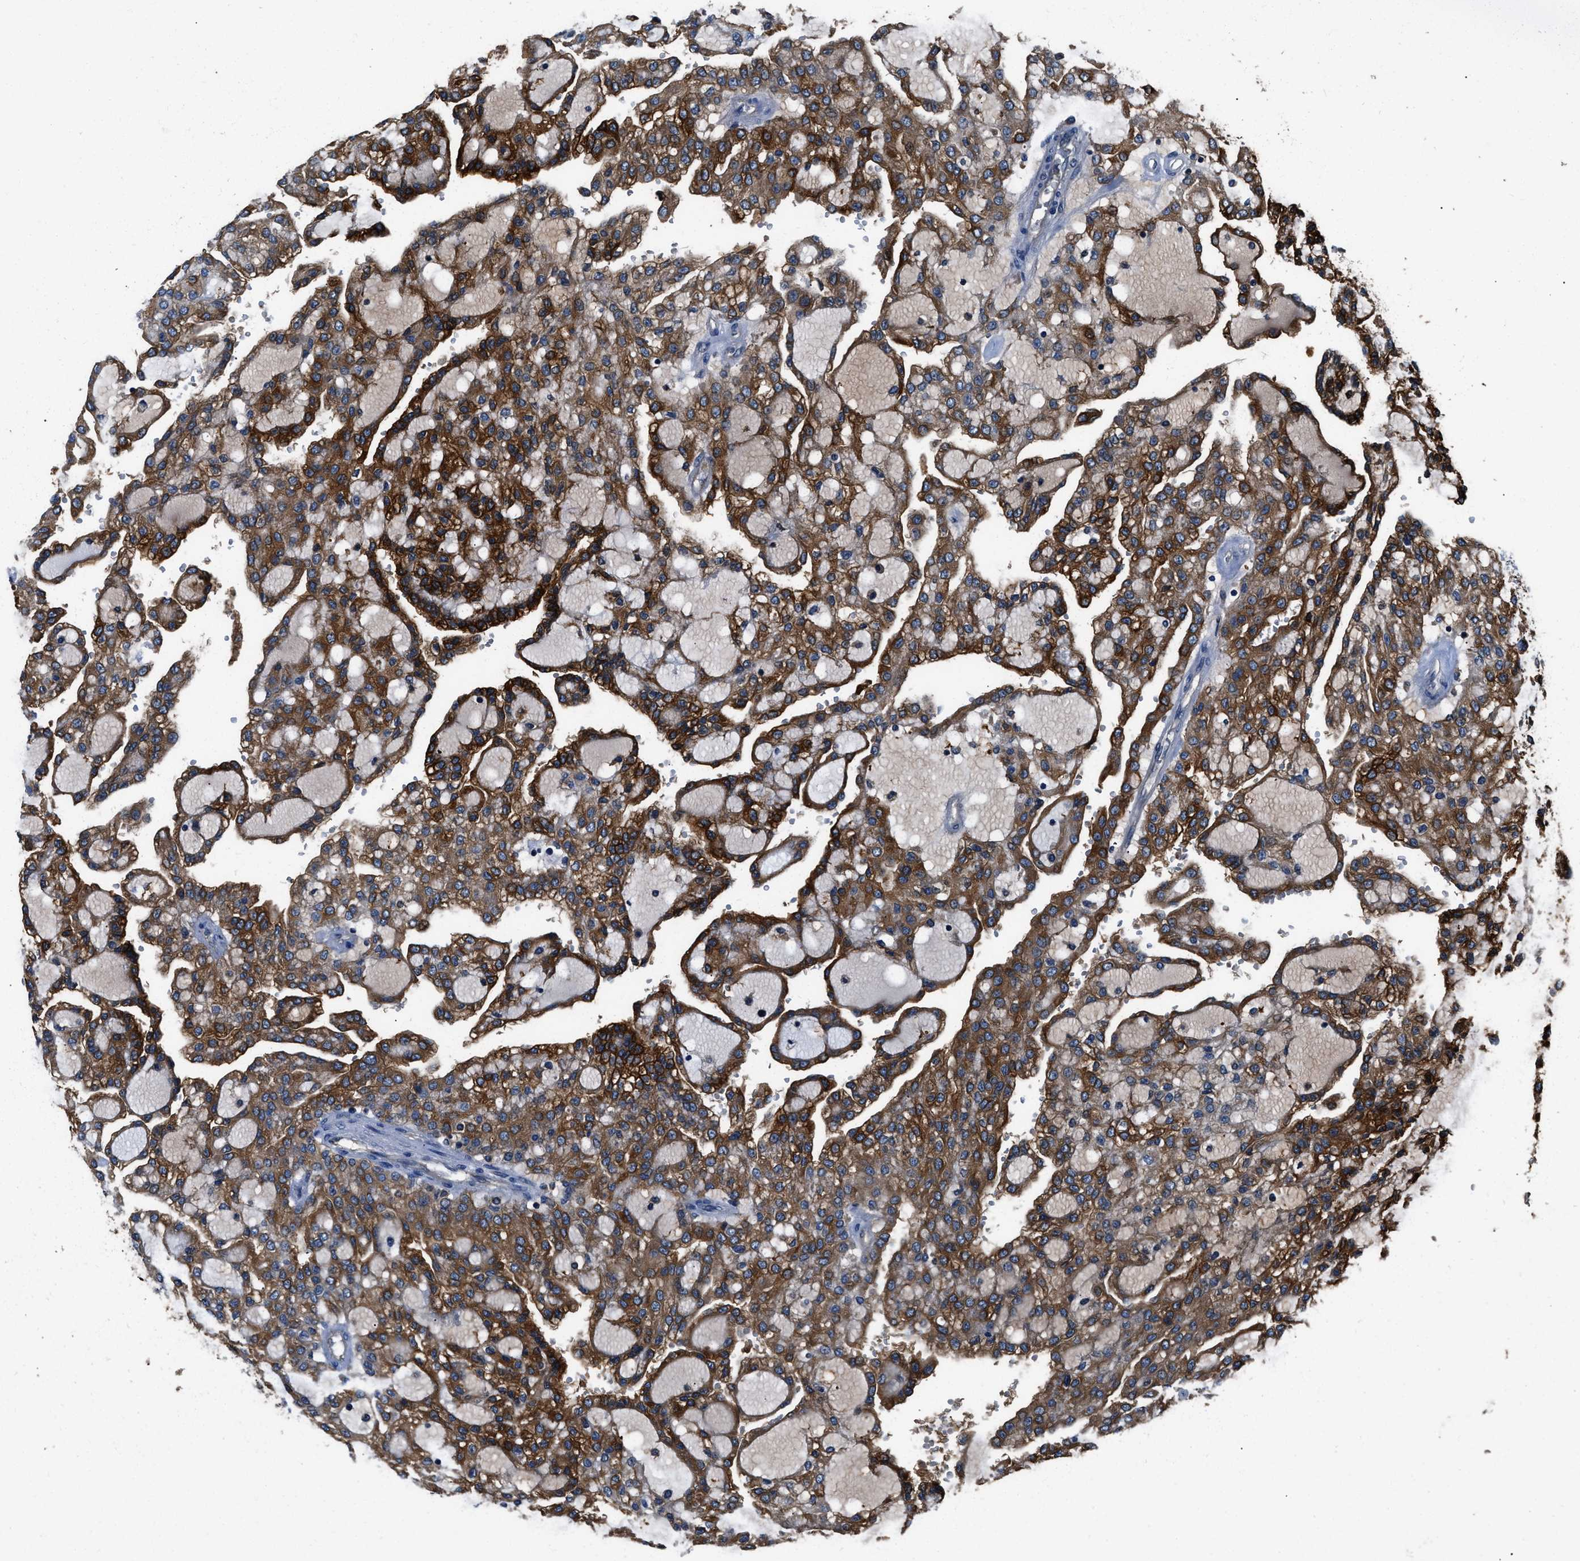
{"staining": {"intensity": "strong", "quantity": ">75%", "location": "cytoplasmic/membranous"}, "tissue": "renal cancer", "cell_type": "Tumor cells", "image_type": "cancer", "snomed": [{"axis": "morphology", "description": "Adenocarcinoma, NOS"}, {"axis": "topography", "description": "Kidney"}], "caption": "DAB immunohistochemical staining of human renal cancer displays strong cytoplasmic/membranous protein positivity in approximately >75% of tumor cells.", "gene": "PKM", "patient": {"sex": "male", "age": 63}}